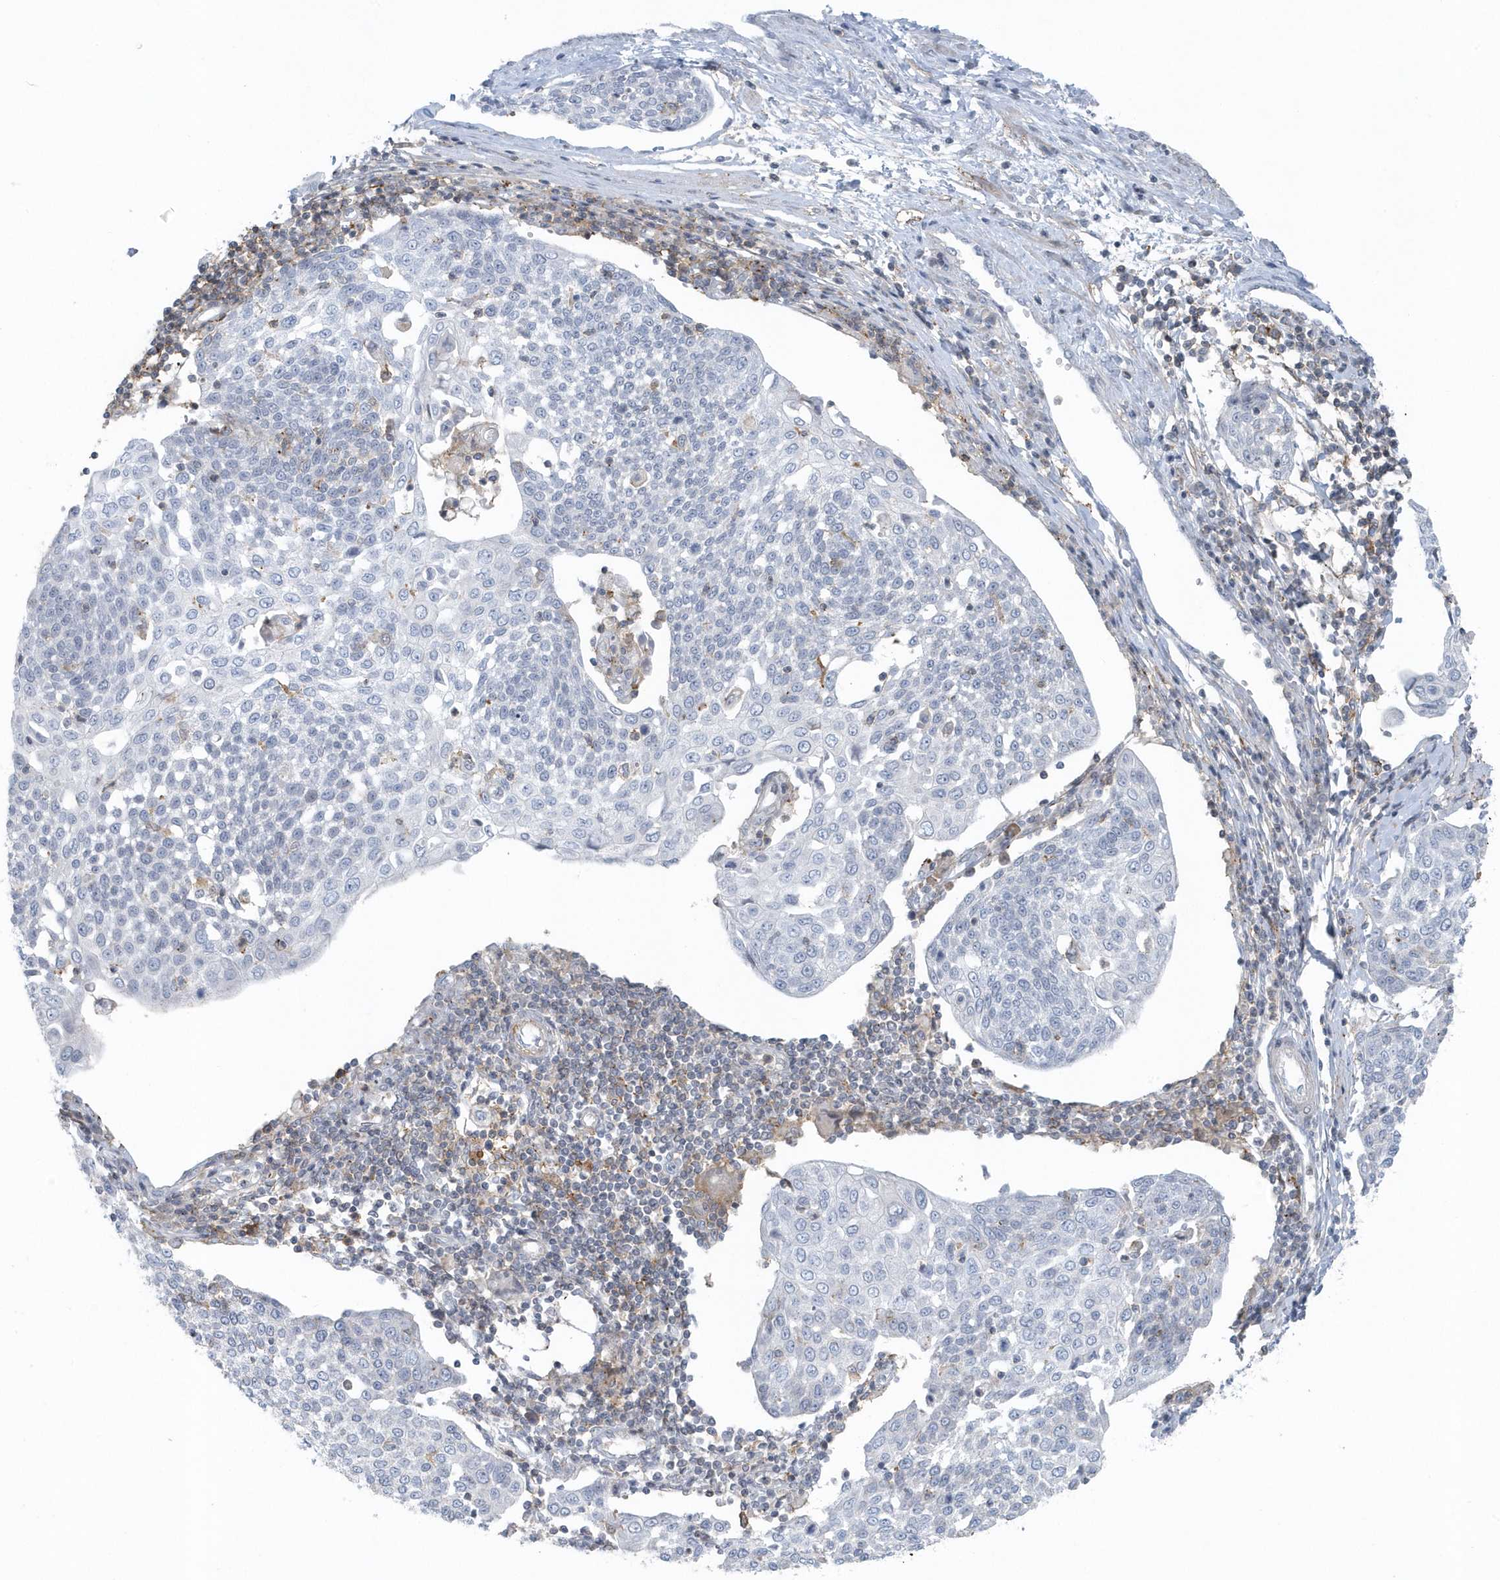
{"staining": {"intensity": "negative", "quantity": "none", "location": "none"}, "tissue": "cervical cancer", "cell_type": "Tumor cells", "image_type": "cancer", "snomed": [{"axis": "morphology", "description": "Squamous cell carcinoma, NOS"}, {"axis": "topography", "description": "Cervix"}], "caption": "The histopathology image exhibits no significant positivity in tumor cells of cervical cancer.", "gene": "CACNB2", "patient": {"sex": "female", "age": 34}}